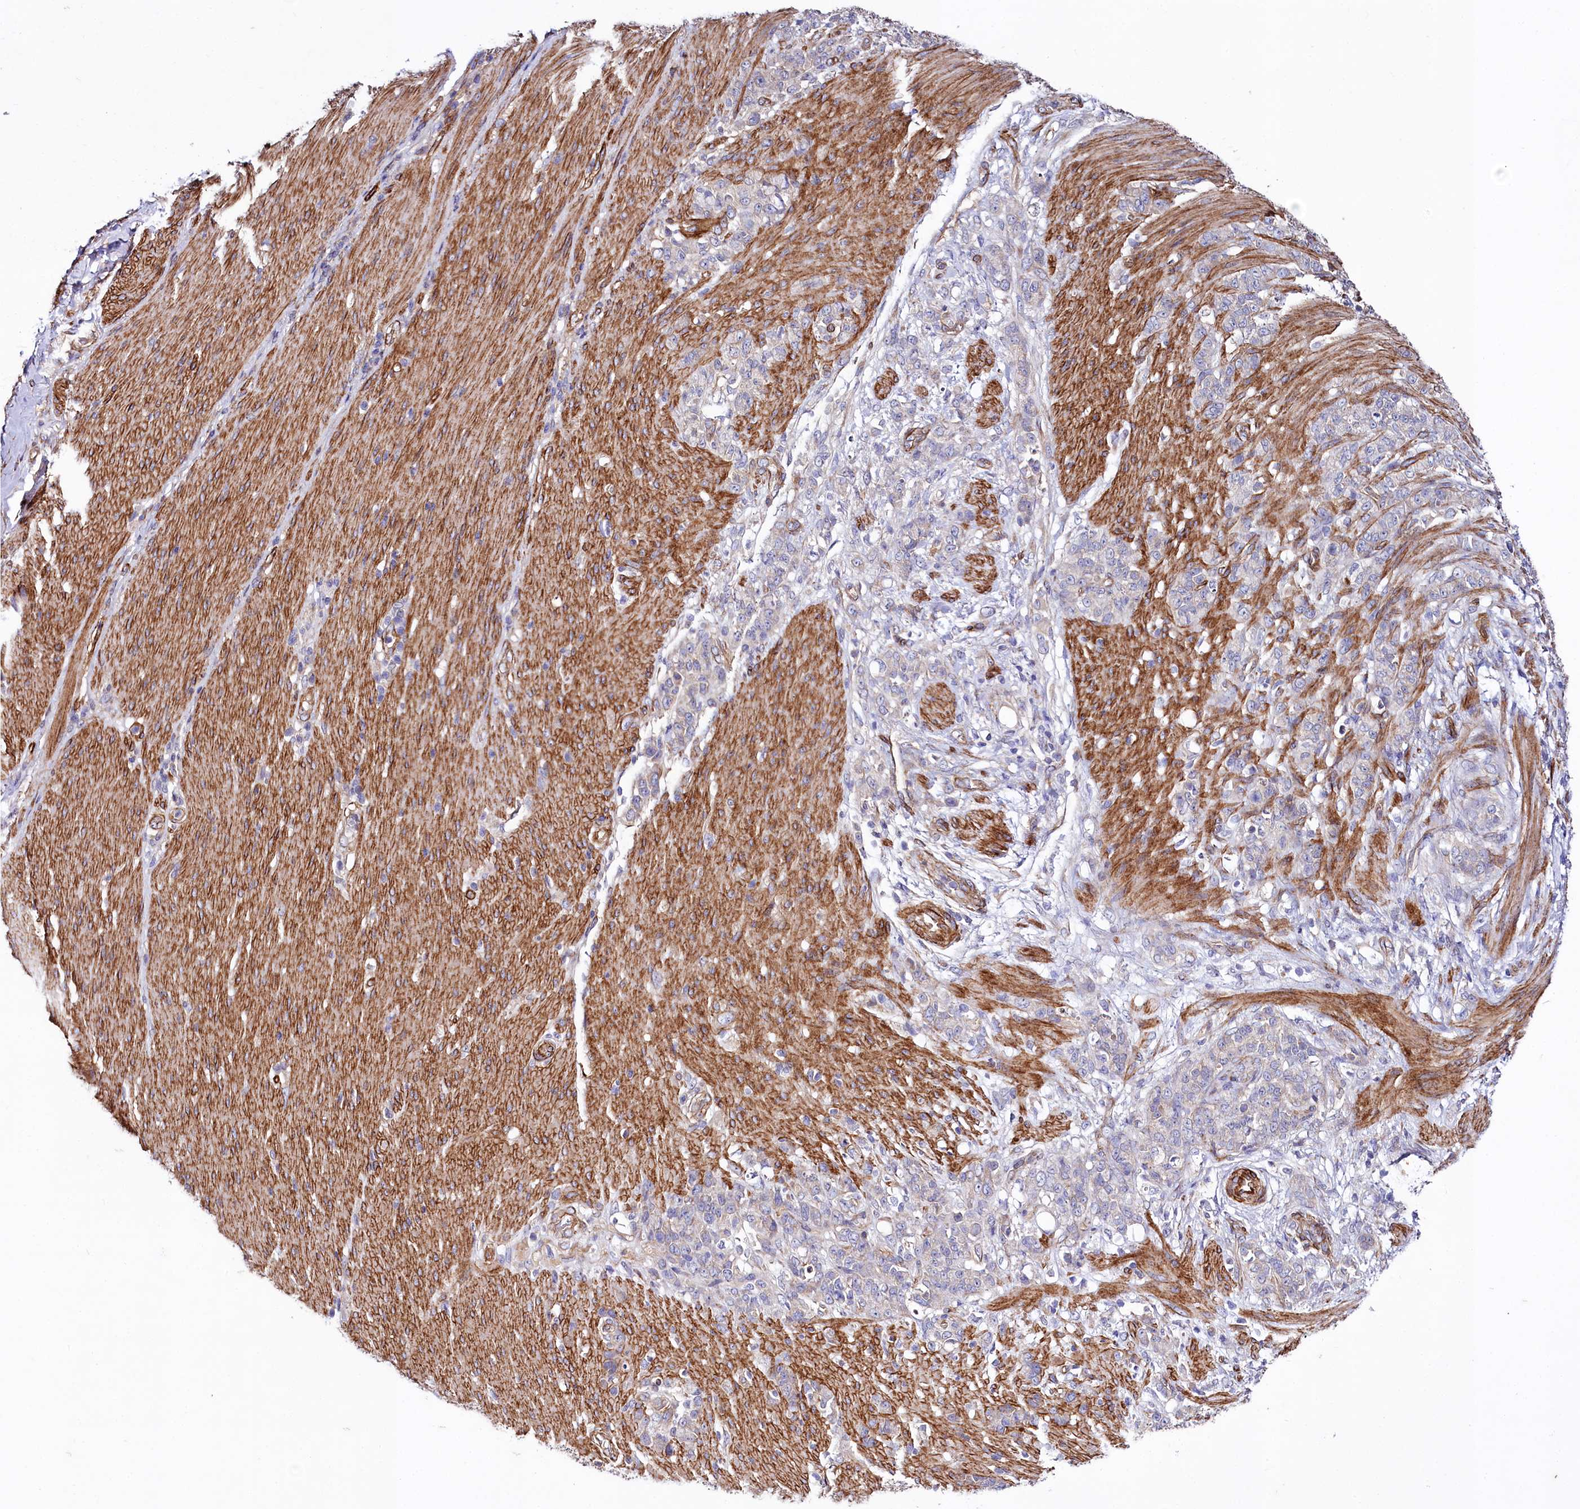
{"staining": {"intensity": "negative", "quantity": "none", "location": "none"}, "tissue": "stomach cancer", "cell_type": "Tumor cells", "image_type": "cancer", "snomed": [{"axis": "morphology", "description": "Adenocarcinoma, NOS"}, {"axis": "topography", "description": "Stomach"}], "caption": "DAB immunohistochemical staining of human stomach adenocarcinoma displays no significant staining in tumor cells.", "gene": "SPATS2", "patient": {"sex": "female", "age": 79}}